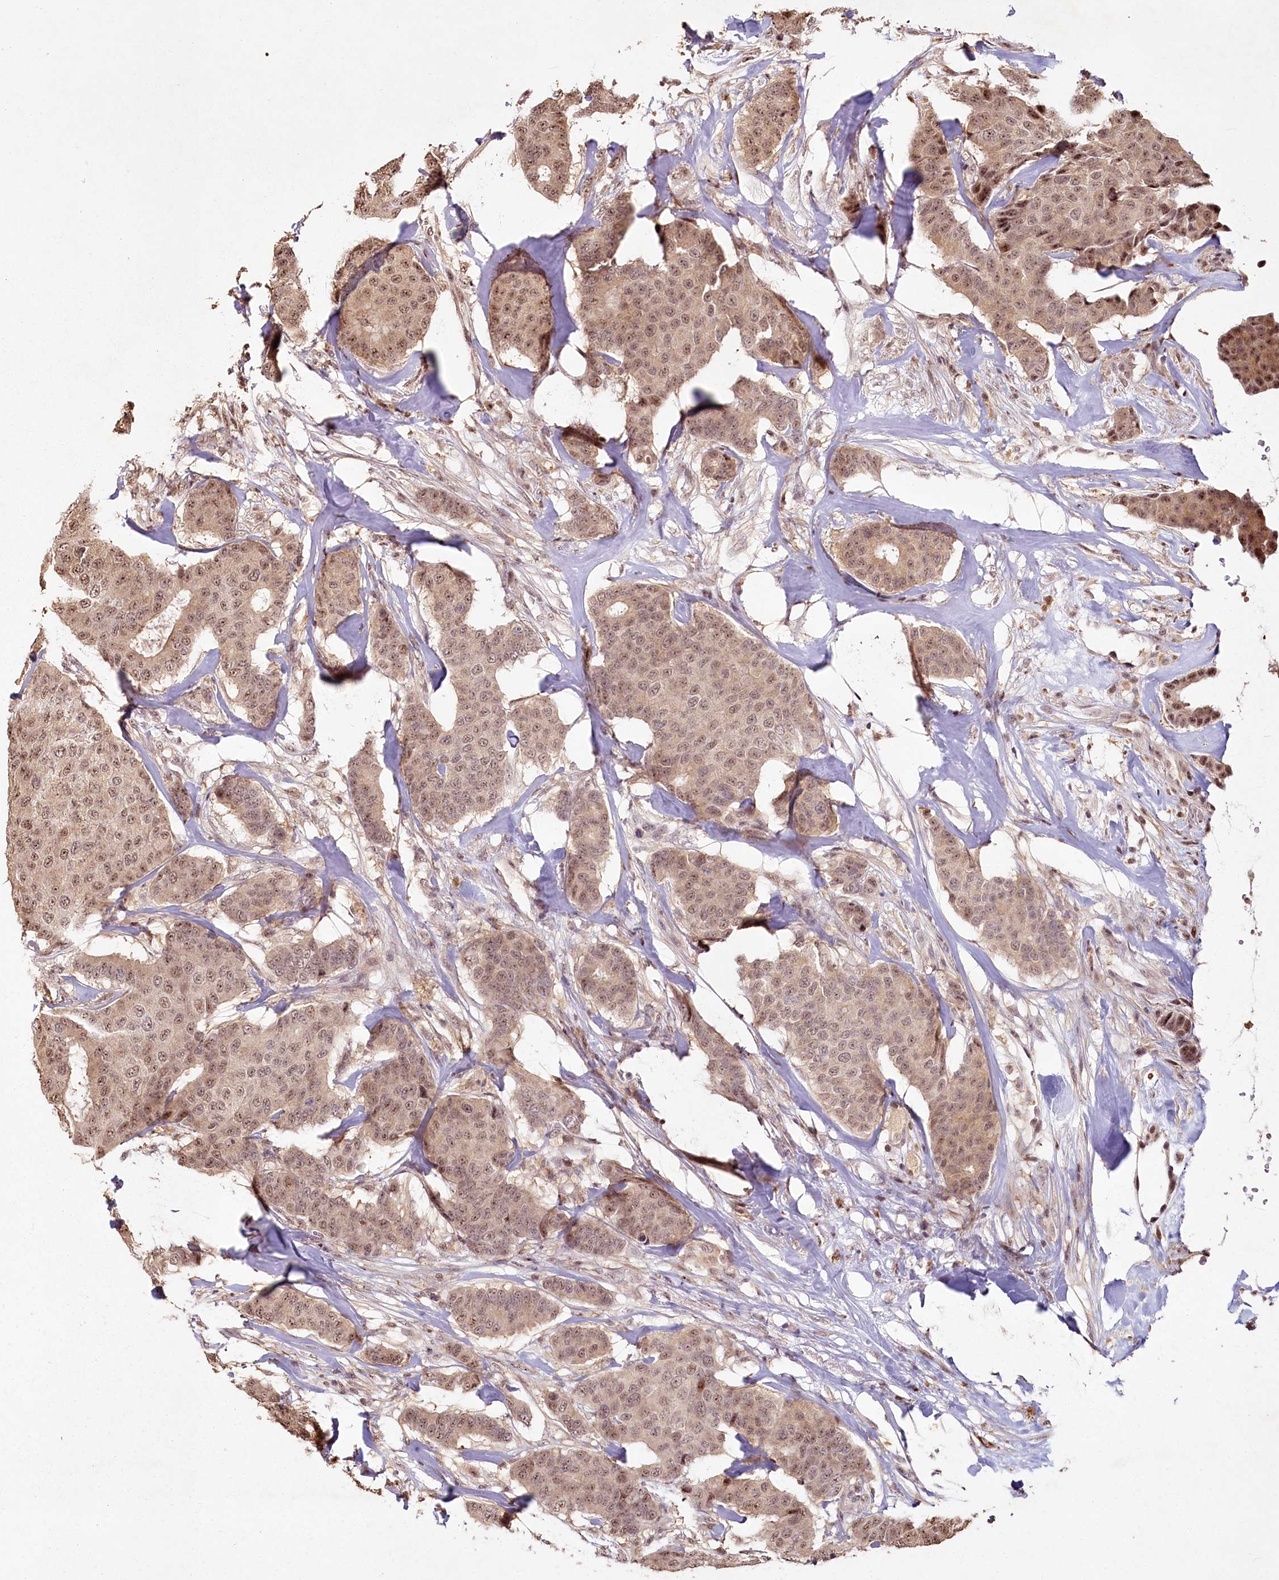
{"staining": {"intensity": "weak", "quantity": ">75%", "location": "nuclear"}, "tissue": "breast cancer", "cell_type": "Tumor cells", "image_type": "cancer", "snomed": [{"axis": "morphology", "description": "Duct carcinoma"}, {"axis": "topography", "description": "Breast"}], "caption": "Breast invasive ductal carcinoma stained for a protein (brown) displays weak nuclear positive staining in about >75% of tumor cells.", "gene": "PYROXD1", "patient": {"sex": "female", "age": 75}}